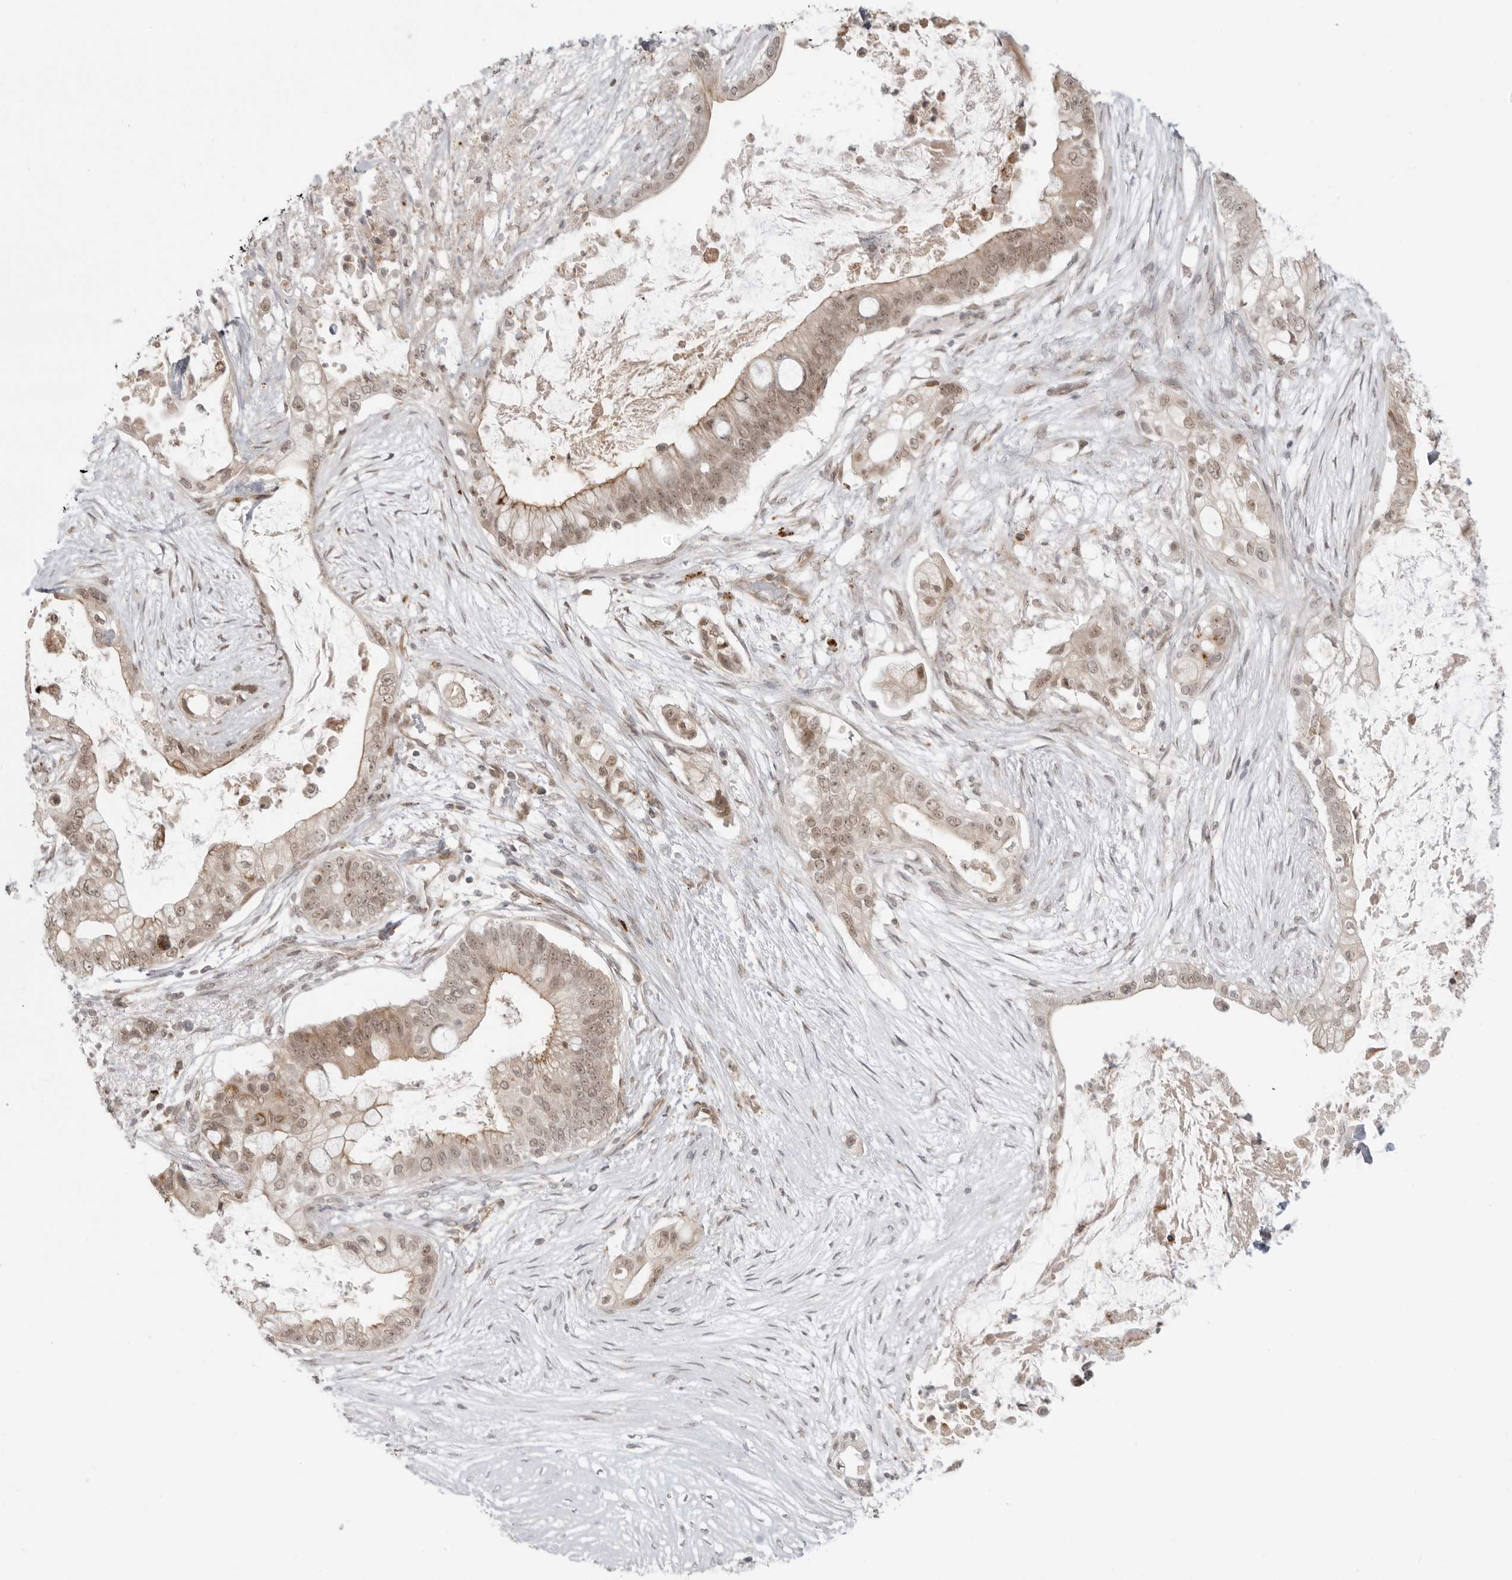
{"staining": {"intensity": "weak", "quantity": "25%-75%", "location": "cytoplasmic/membranous,nuclear"}, "tissue": "pancreatic cancer", "cell_type": "Tumor cells", "image_type": "cancer", "snomed": [{"axis": "morphology", "description": "Adenocarcinoma, NOS"}, {"axis": "topography", "description": "Pancreas"}], "caption": "Protein staining demonstrates weak cytoplasmic/membranous and nuclear positivity in approximately 25%-75% of tumor cells in pancreatic adenocarcinoma.", "gene": "KALRN", "patient": {"sex": "male", "age": 53}}